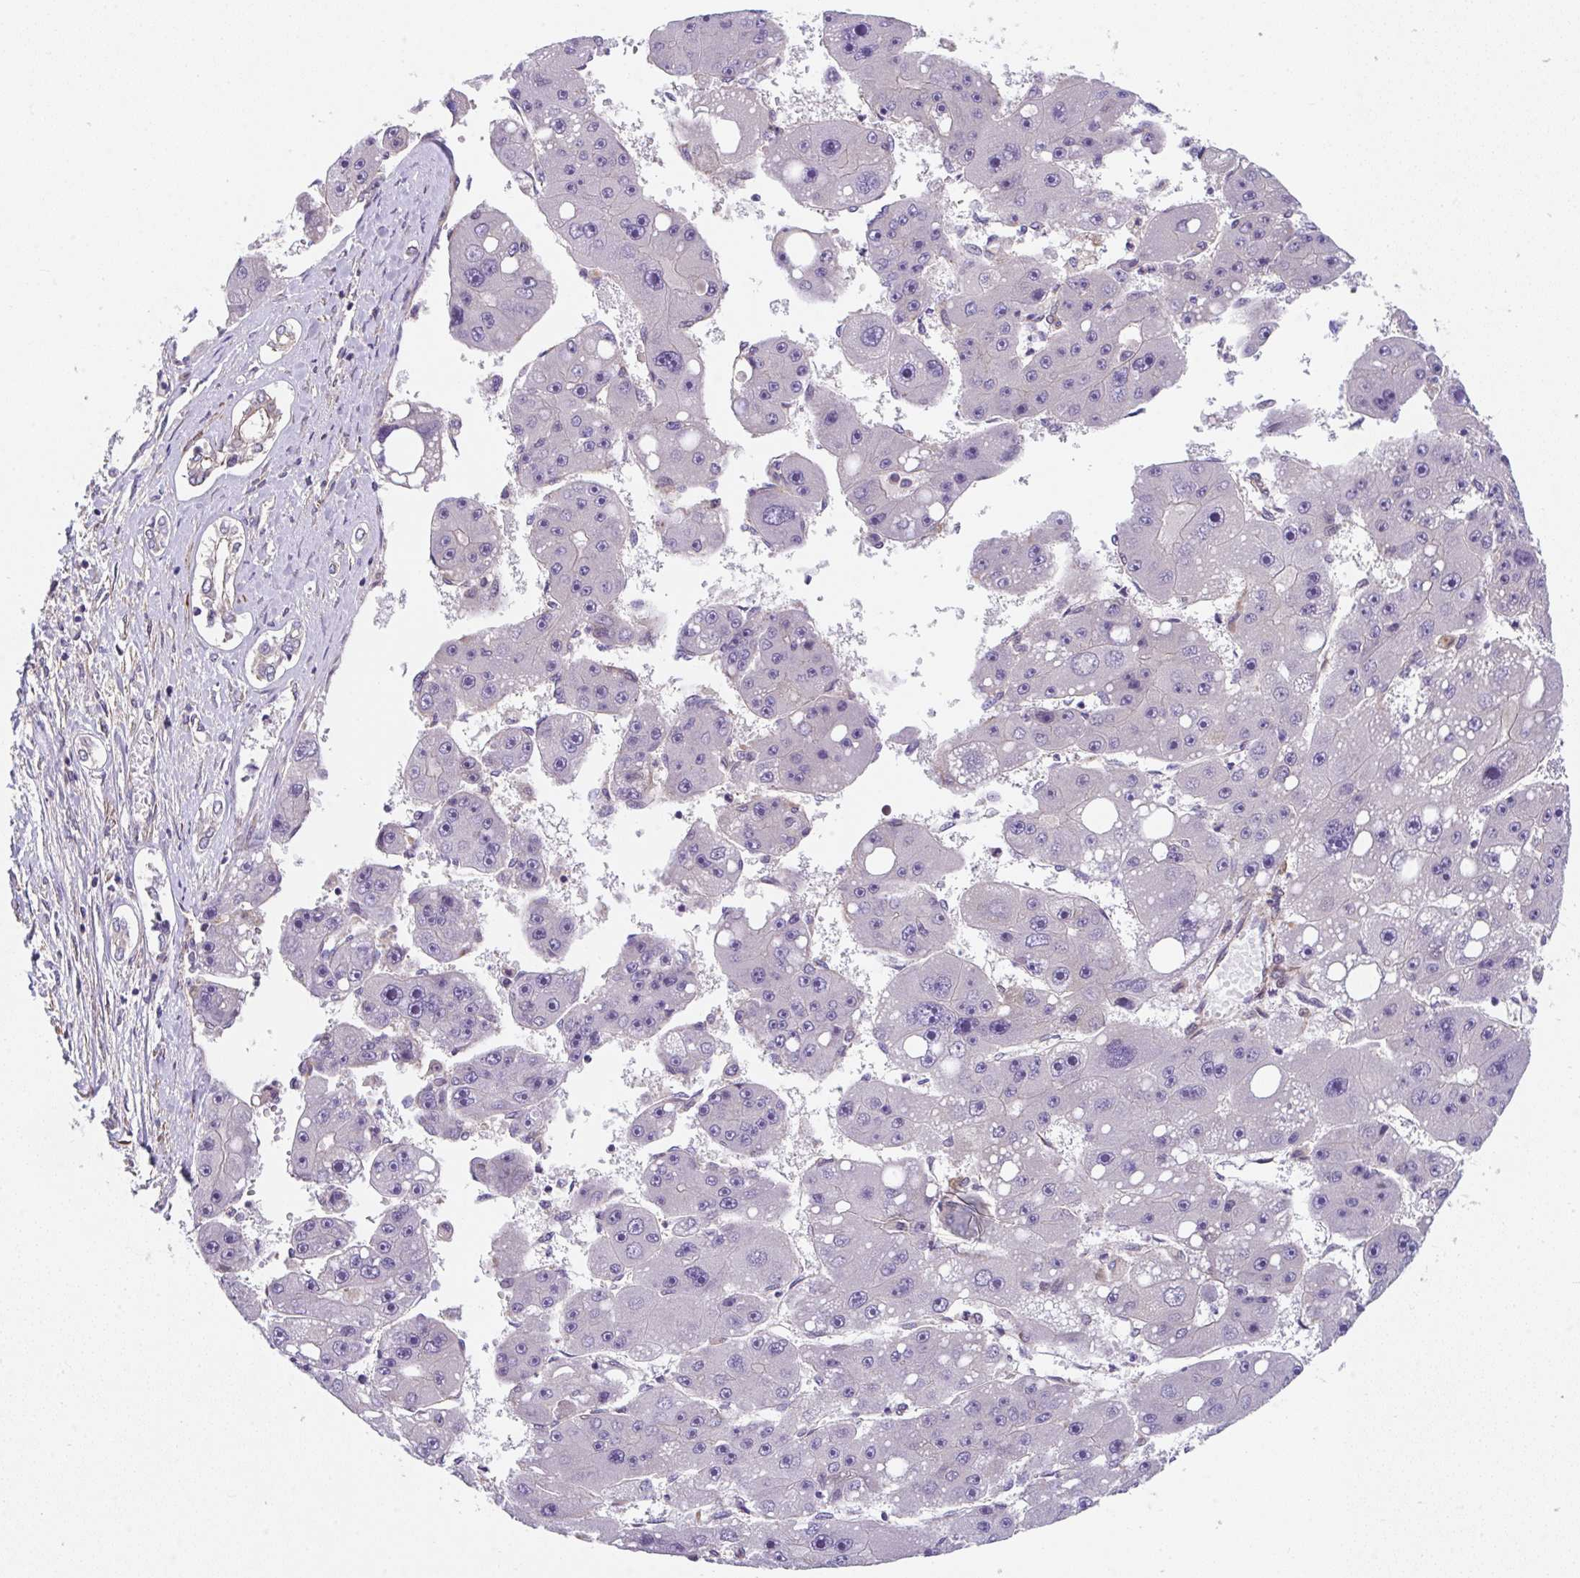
{"staining": {"intensity": "negative", "quantity": "none", "location": "none"}, "tissue": "liver cancer", "cell_type": "Tumor cells", "image_type": "cancer", "snomed": [{"axis": "morphology", "description": "Carcinoma, Hepatocellular, NOS"}, {"axis": "topography", "description": "Liver"}], "caption": "High magnification brightfield microscopy of liver cancer (hepatocellular carcinoma) stained with DAB (brown) and counterstained with hematoxylin (blue): tumor cells show no significant staining. (Brightfield microscopy of DAB (3,3'-diaminobenzidine) IHC at high magnification).", "gene": "ZNF696", "patient": {"sex": "female", "age": 61}}